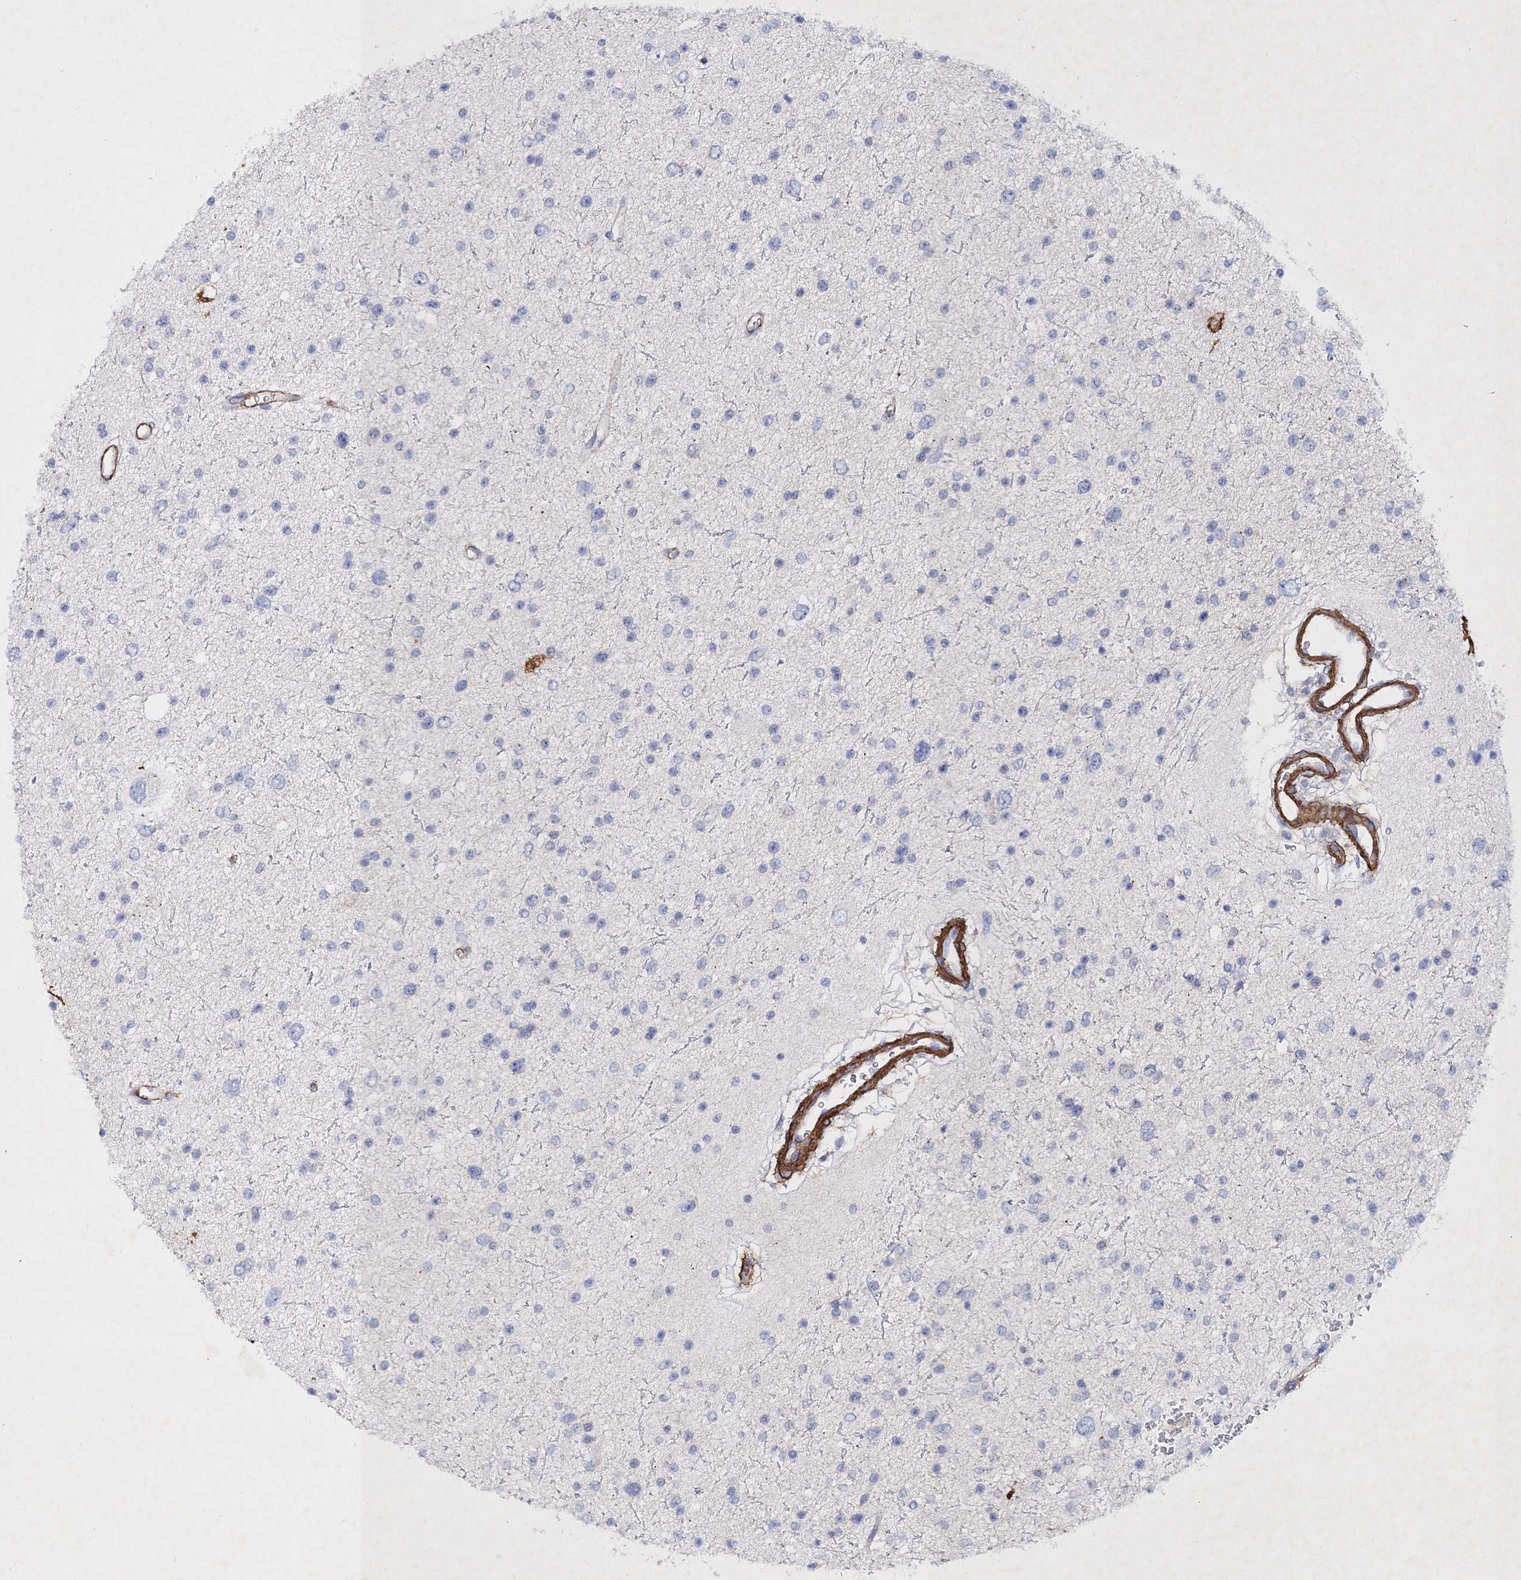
{"staining": {"intensity": "negative", "quantity": "none", "location": "none"}, "tissue": "glioma", "cell_type": "Tumor cells", "image_type": "cancer", "snomed": [{"axis": "morphology", "description": "Glioma, malignant, Low grade"}, {"axis": "topography", "description": "Brain"}], "caption": "Tumor cells show no significant protein positivity in glioma.", "gene": "RTN2", "patient": {"sex": "female", "age": 37}}